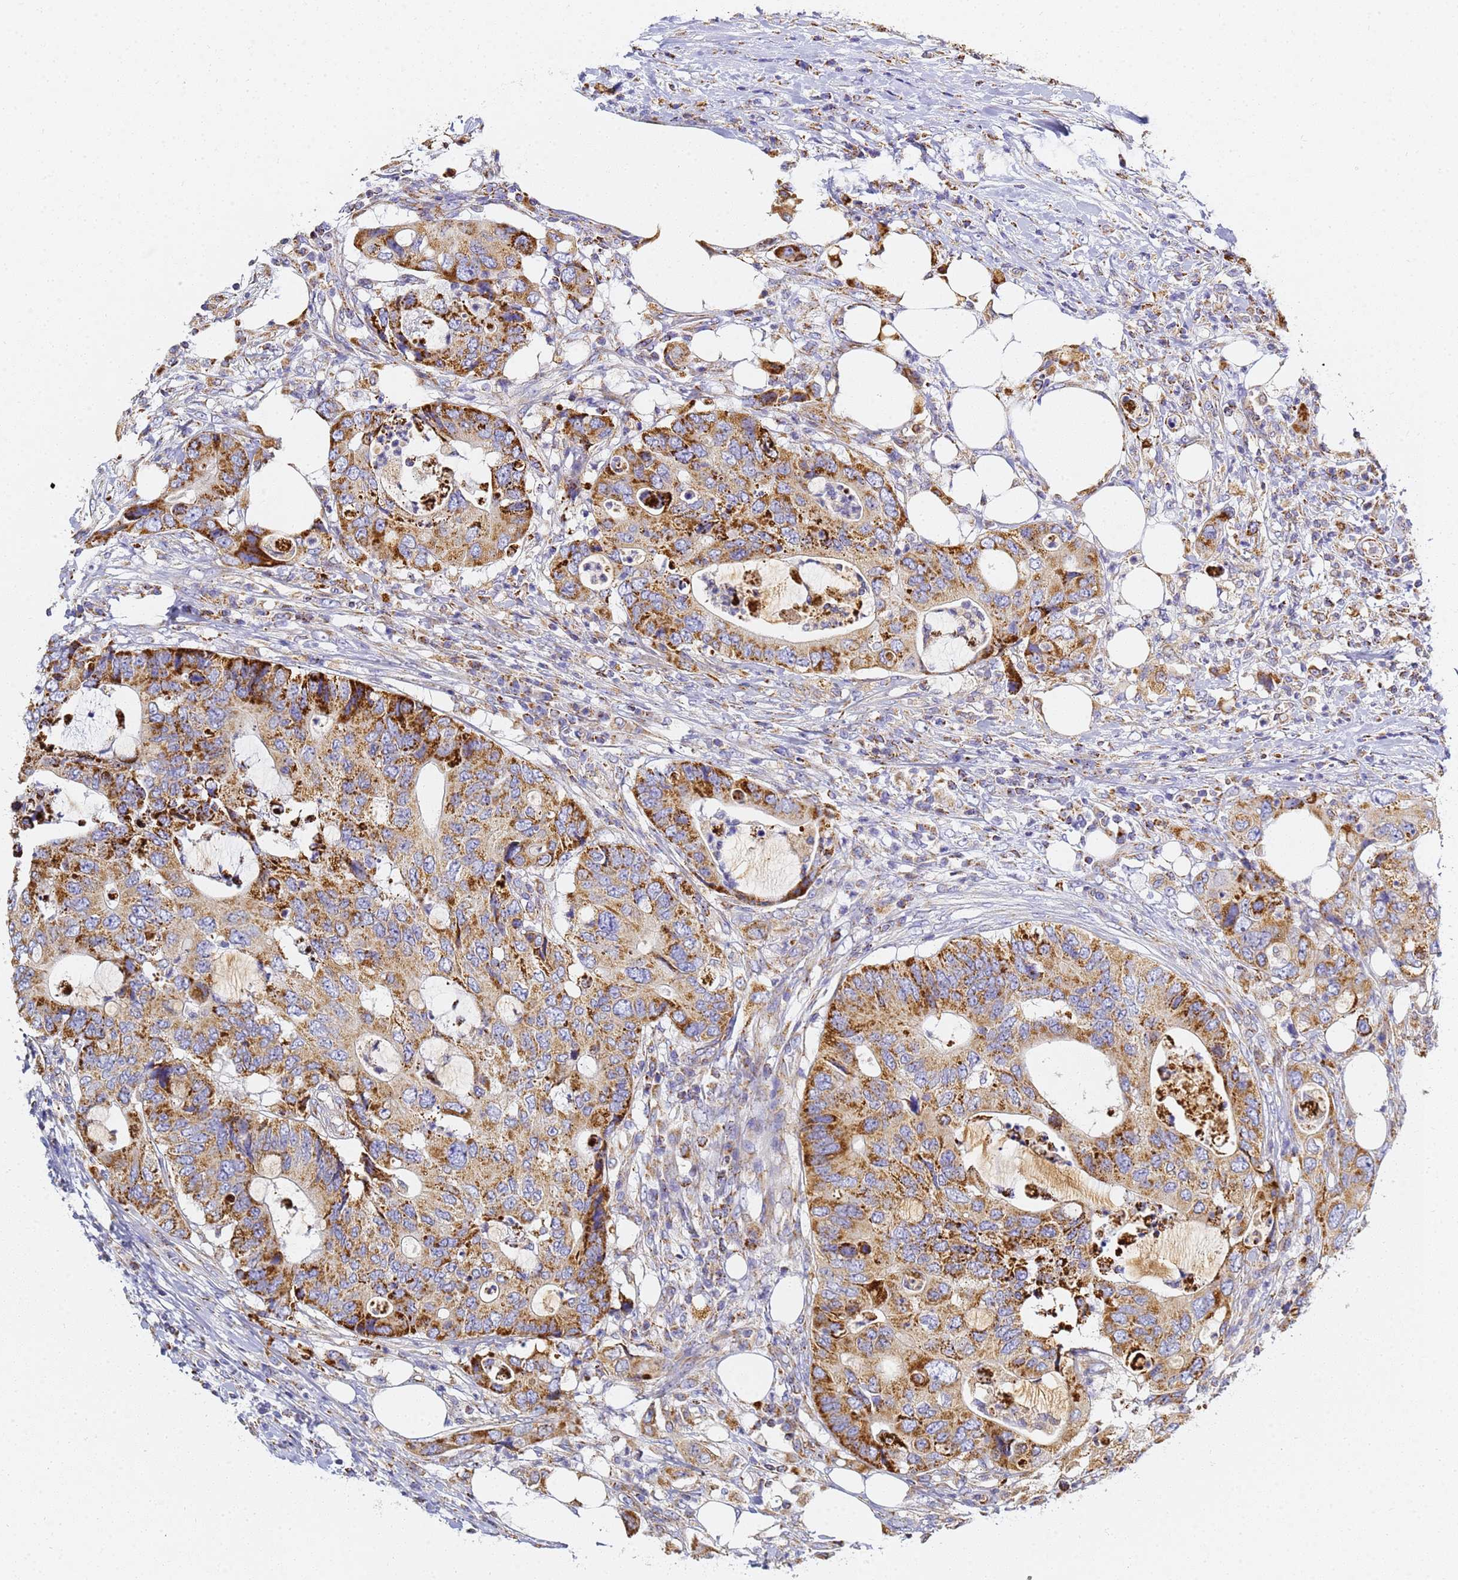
{"staining": {"intensity": "strong", "quantity": ">75%", "location": "cytoplasmic/membranous"}, "tissue": "colorectal cancer", "cell_type": "Tumor cells", "image_type": "cancer", "snomed": [{"axis": "morphology", "description": "Adenocarcinoma, NOS"}, {"axis": "topography", "description": "Colon"}], "caption": "A brown stain highlights strong cytoplasmic/membranous staining of a protein in colorectal cancer tumor cells.", "gene": "CNIH4", "patient": {"sex": "male", "age": 71}}